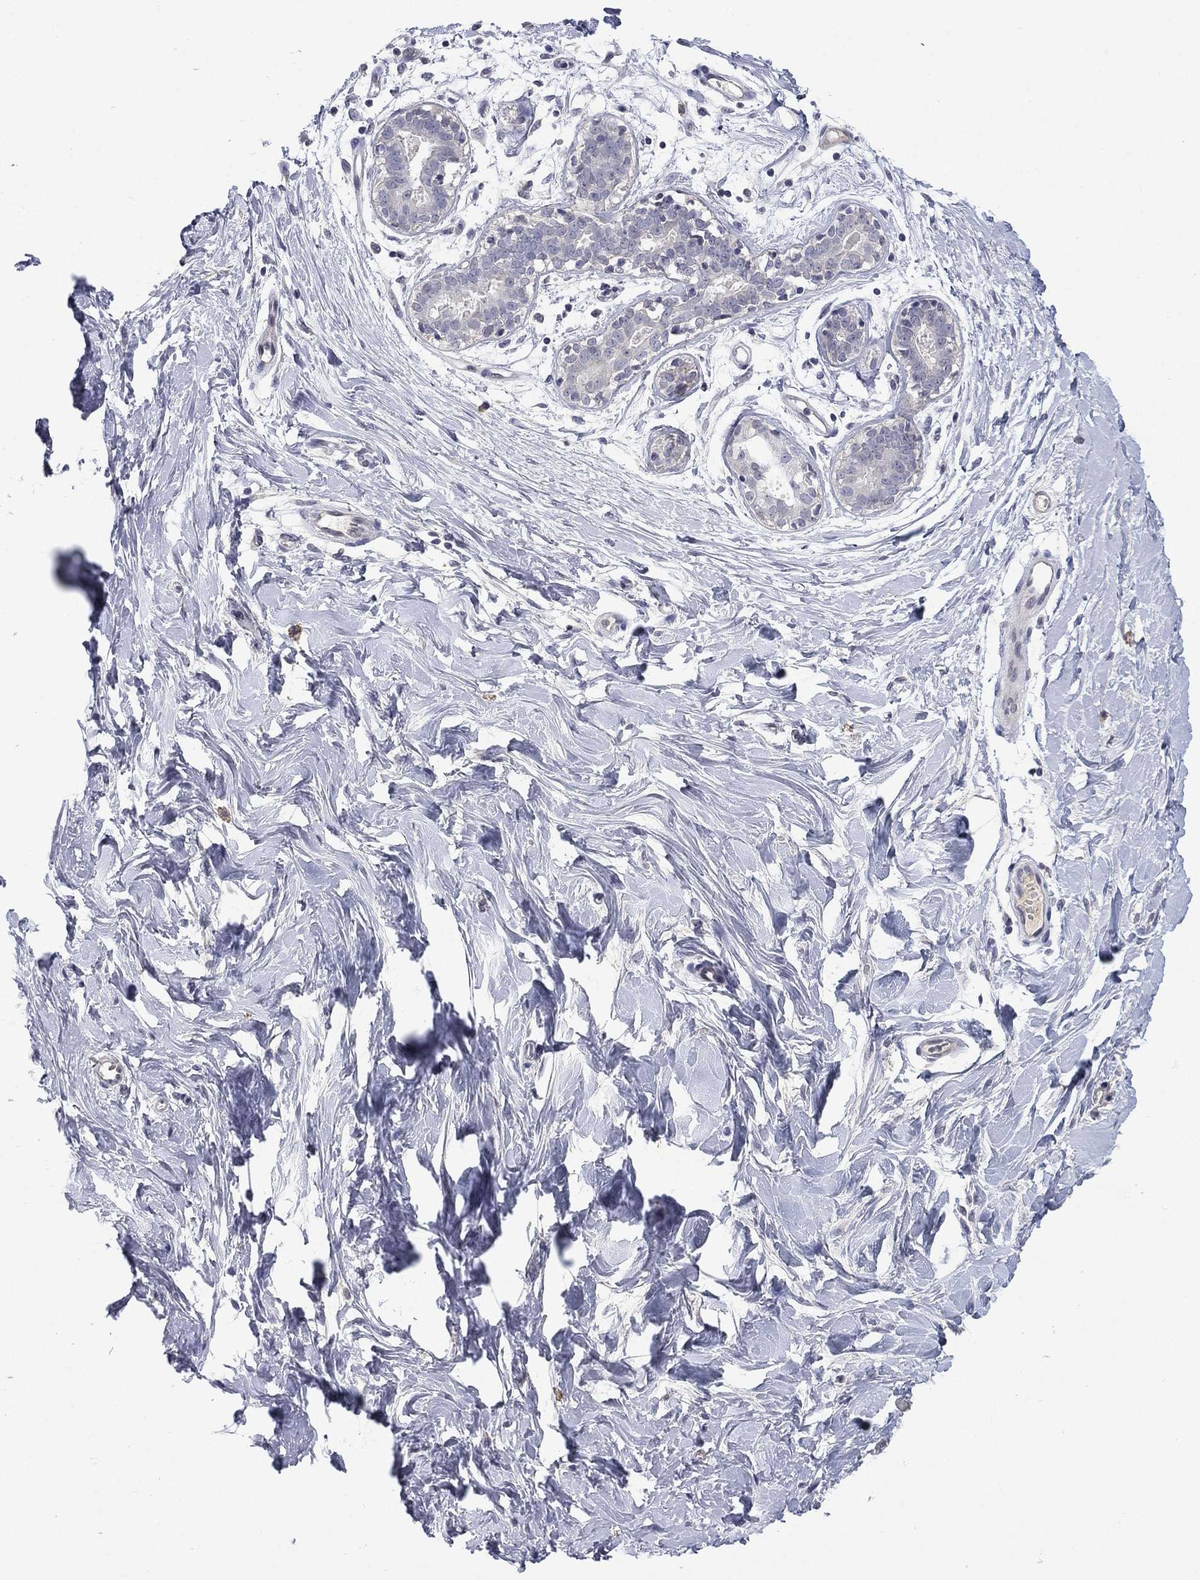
{"staining": {"intensity": "negative", "quantity": "none", "location": "none"}, "tissue": "breast", "cell_type": "Adipocytes", "image_type": "normal", "snomed": [{"axis": "morphology", "description": "Normal tissue, NOS"}, {"axis": "topography", "description": "Breast"}], "caption": "Immunohistochemistry image of normal breast stained for a protein (brown), which exhibits no expression in adipocytes.", "gene": "SLC51A", "patient": {"sex": "female", "age": 37}}